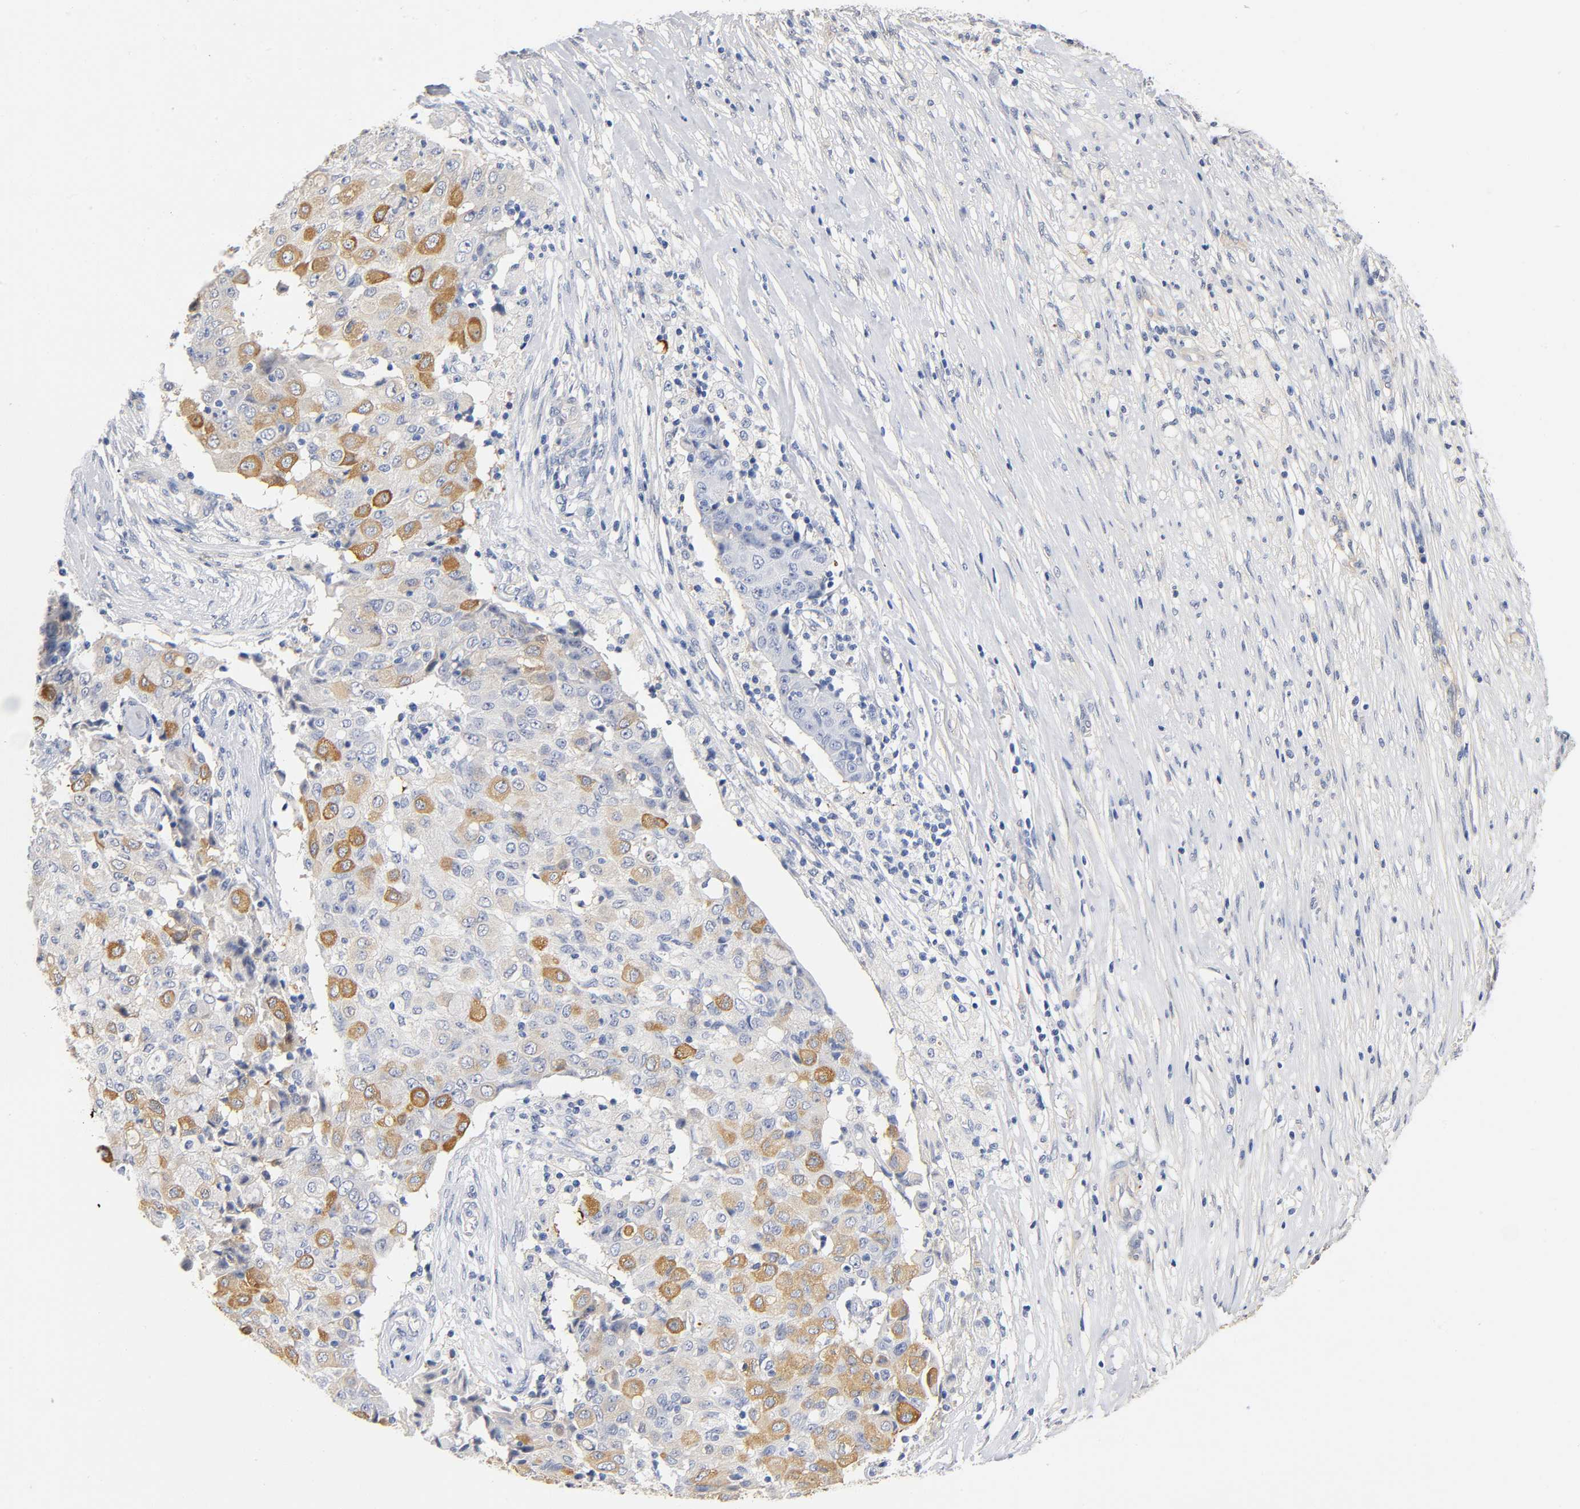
{"staining": {"intensity": "moderate", "quantity": "25%-75%", "location": "cytoplasmic/membranous"}, "tissue": "ovarian cancer", "cell_type": "Tumor cells", "image_type": "cancer", "snomed": [{"axis": "morphology", "description": "Carcinoma, endometroid"}, {"axis": "topography", "description": "Ovary"}], "caption": "High-magnification brightfield microscopy of ovarian endometroid carcinoma stained with DAB (brown) and counterstained with hematoxylin (blue). tumor cells exhibit moderate cytoplasmic/membranous staining is present in approximately25%-75% of cells.", "gene": "TNC", "patient": {"sex": "female", "age": 42}}